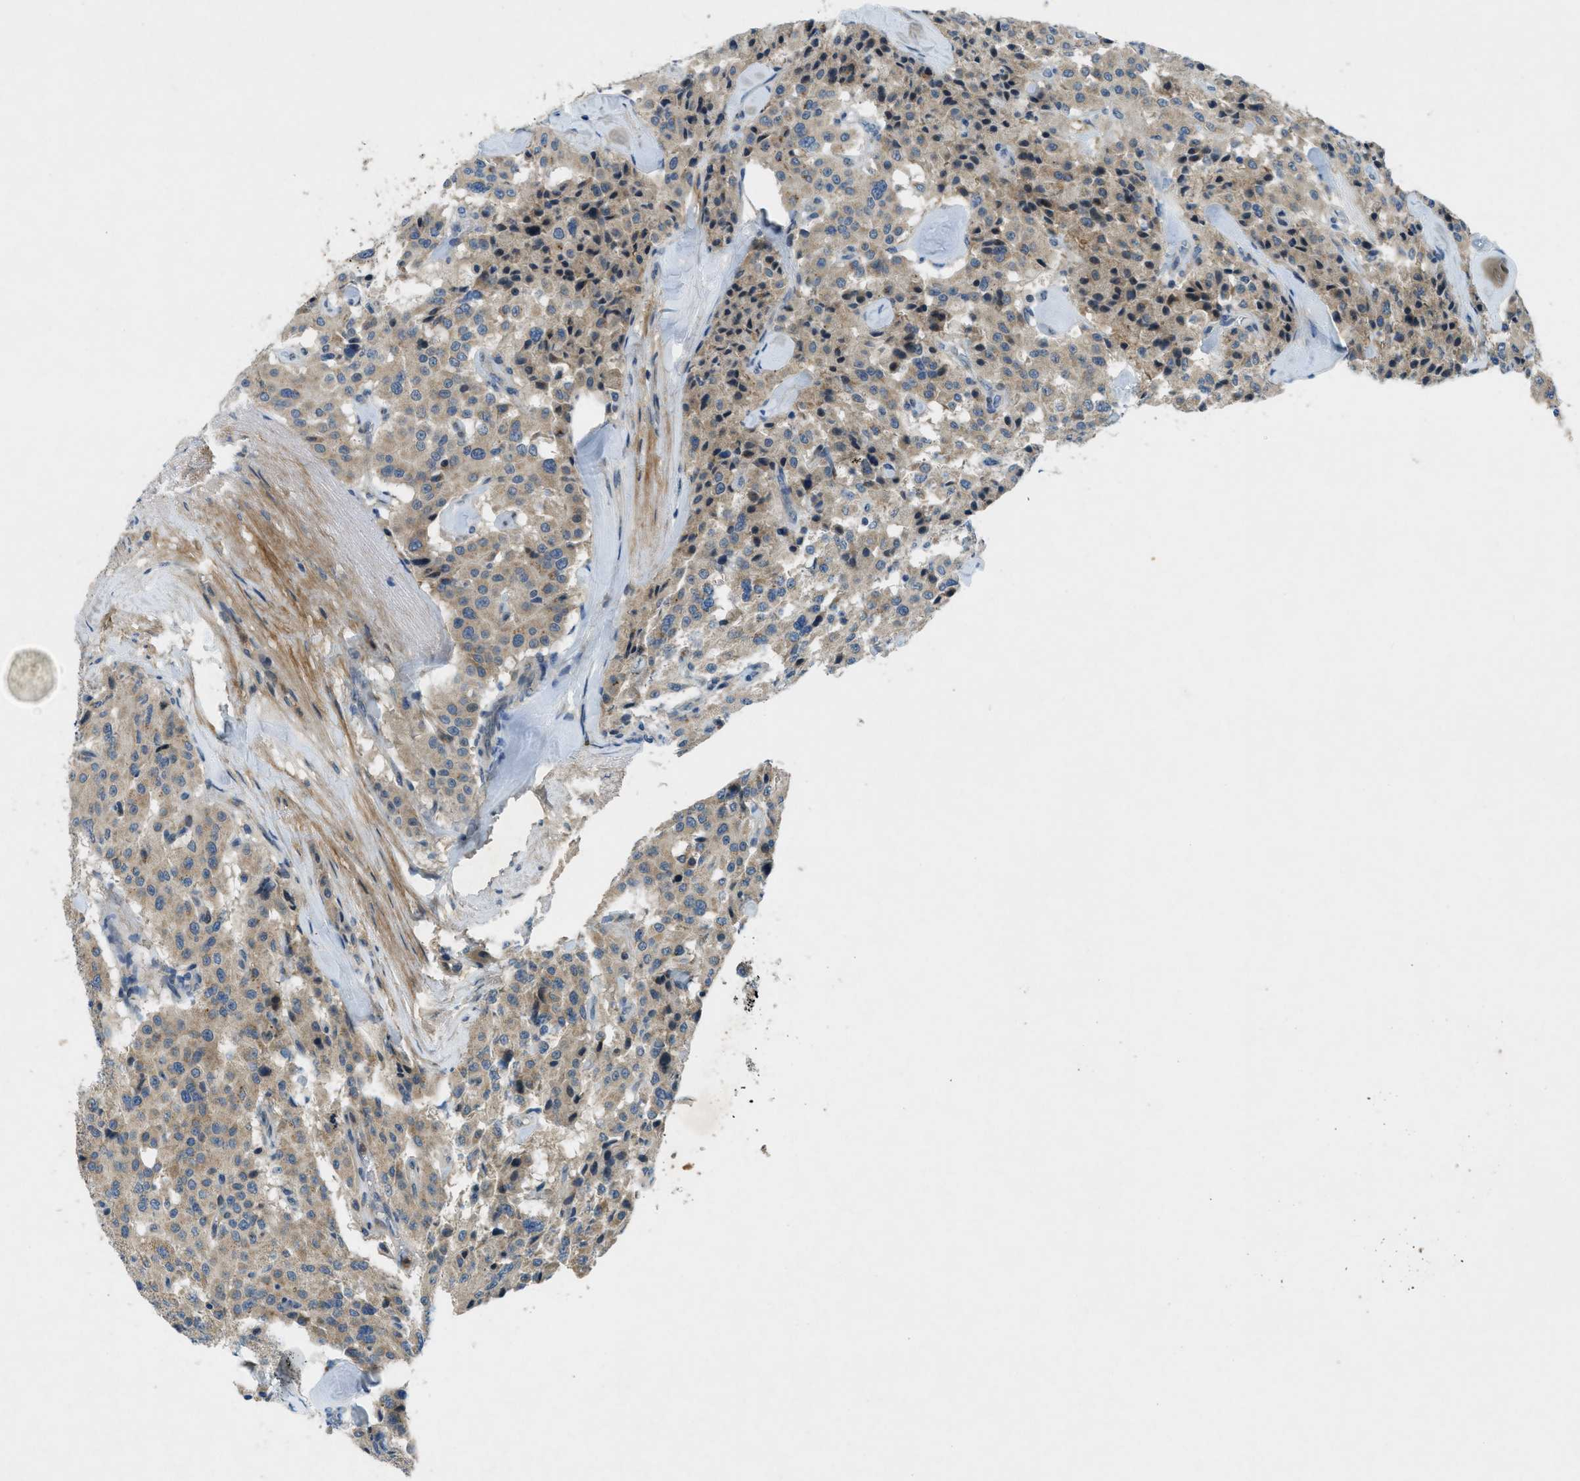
{"staining": {"intensity": "moderate", "quantity": ">75%", "location": "cytoplasmic/membranous"}, "tissue": "carcinoid", "cell_type": "Tumor cells", "image_type": "cancer", "snomed": [{"axis": "morphology", "description": "Carcinoid, malignant, NOS"}, {"axis": "topography", "description": "Lung"}], "caption": "Carcinoid stained for a protein (brown) reveals moderate cytoplasmic/membranous positive expression in approximately >75% of tumor cells.", "gene": "SNX14", "patient": {"sex": "male", "age": 30}}